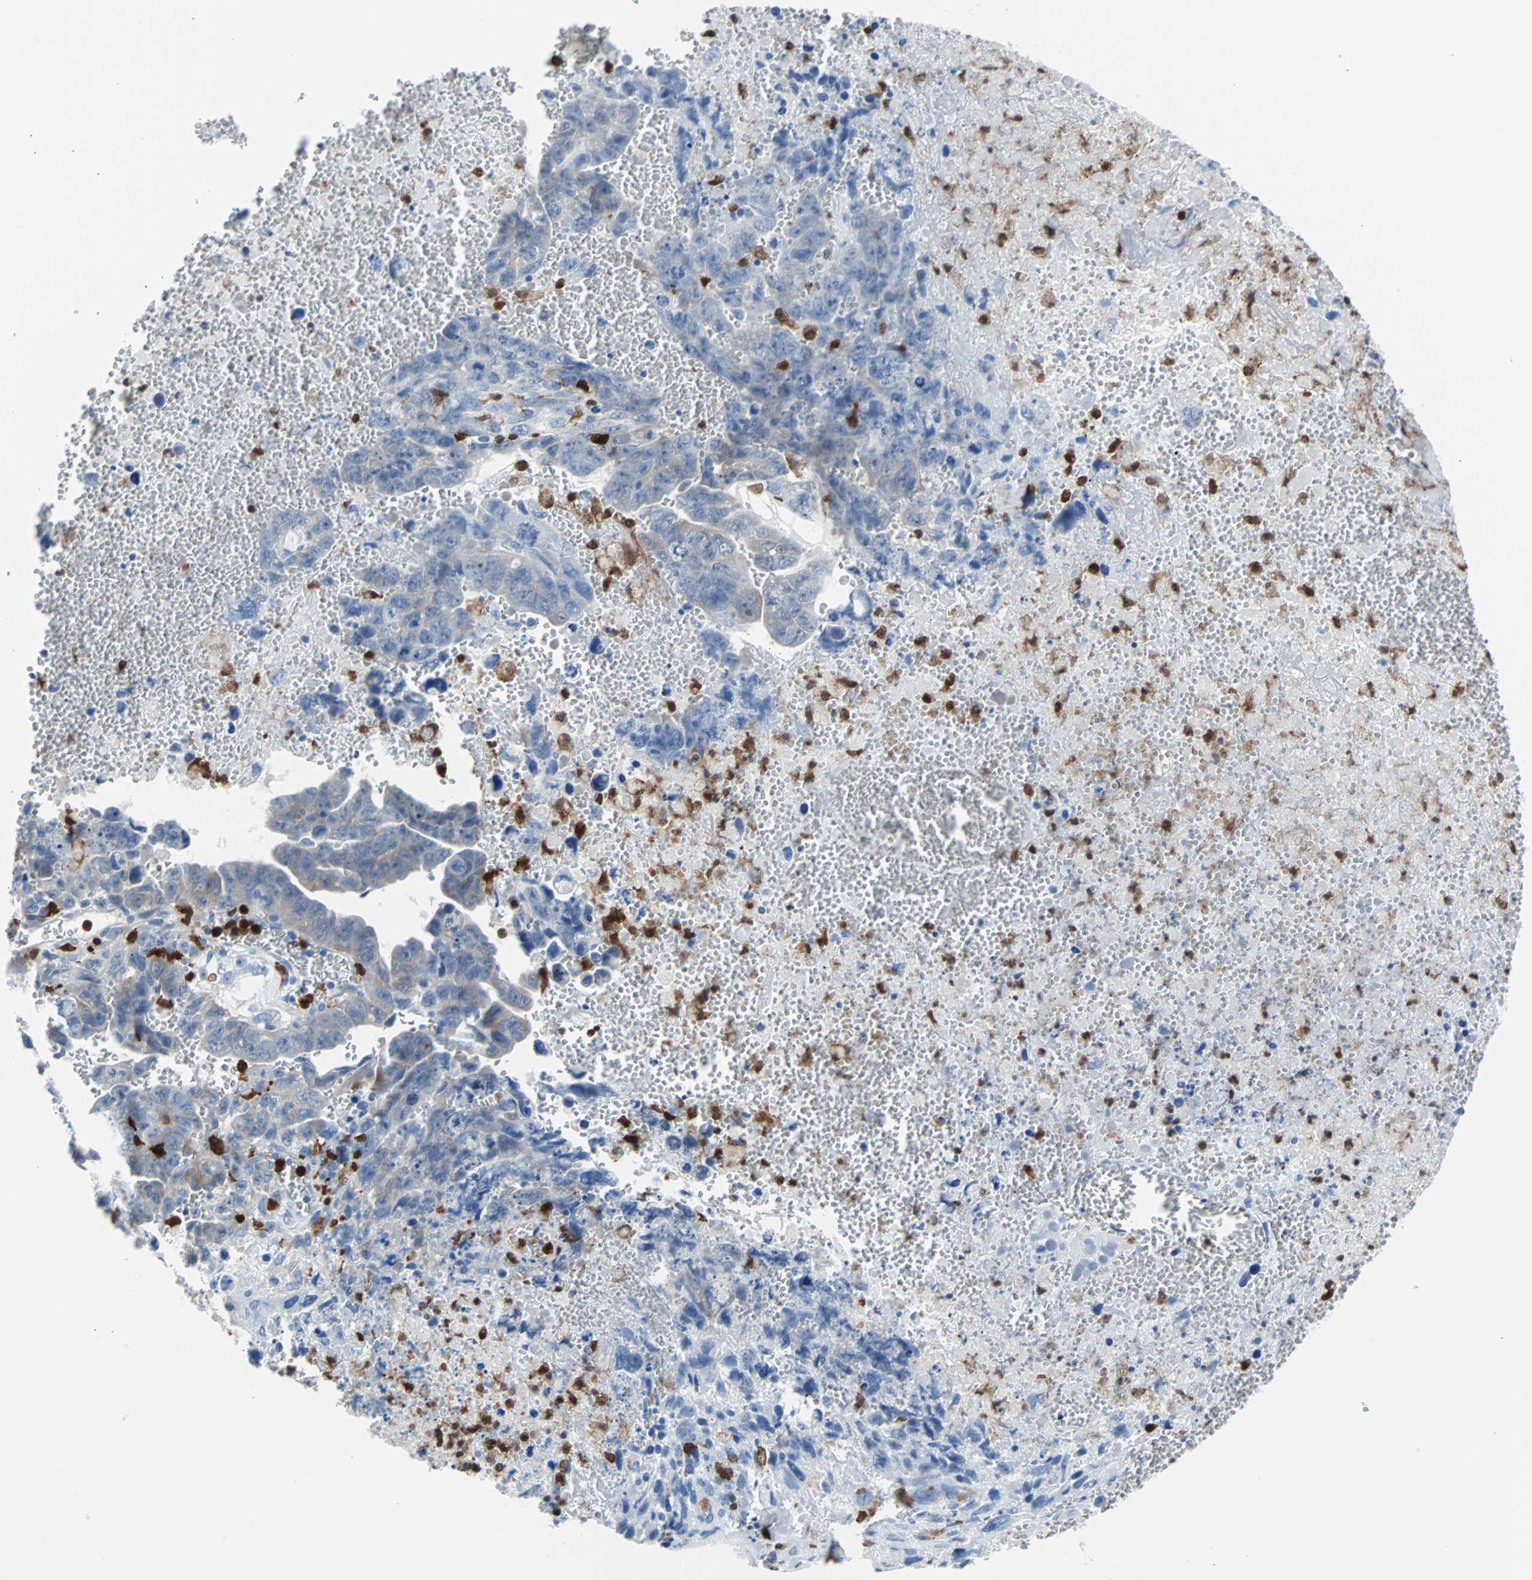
{"staining": {"intensity": "weak", "quantity": "<25%", "location": "cytoplasmic/membranous"}, "tissue": "testis cancer", "cell_type": "Tumor cells", "image_type": "cancer", "snomed": [{"axis": "morphology", "description": "Carcinoma, Embryonal, NOS"}, {"axis": "topography", "description": "Testis"}], "caption": "The immunohistochemistry photomicrograph has no significant staining in tumor cells of testis cancer tissue.", "gene": "SYK", "patient": {"sex": "male", "age": 28}}